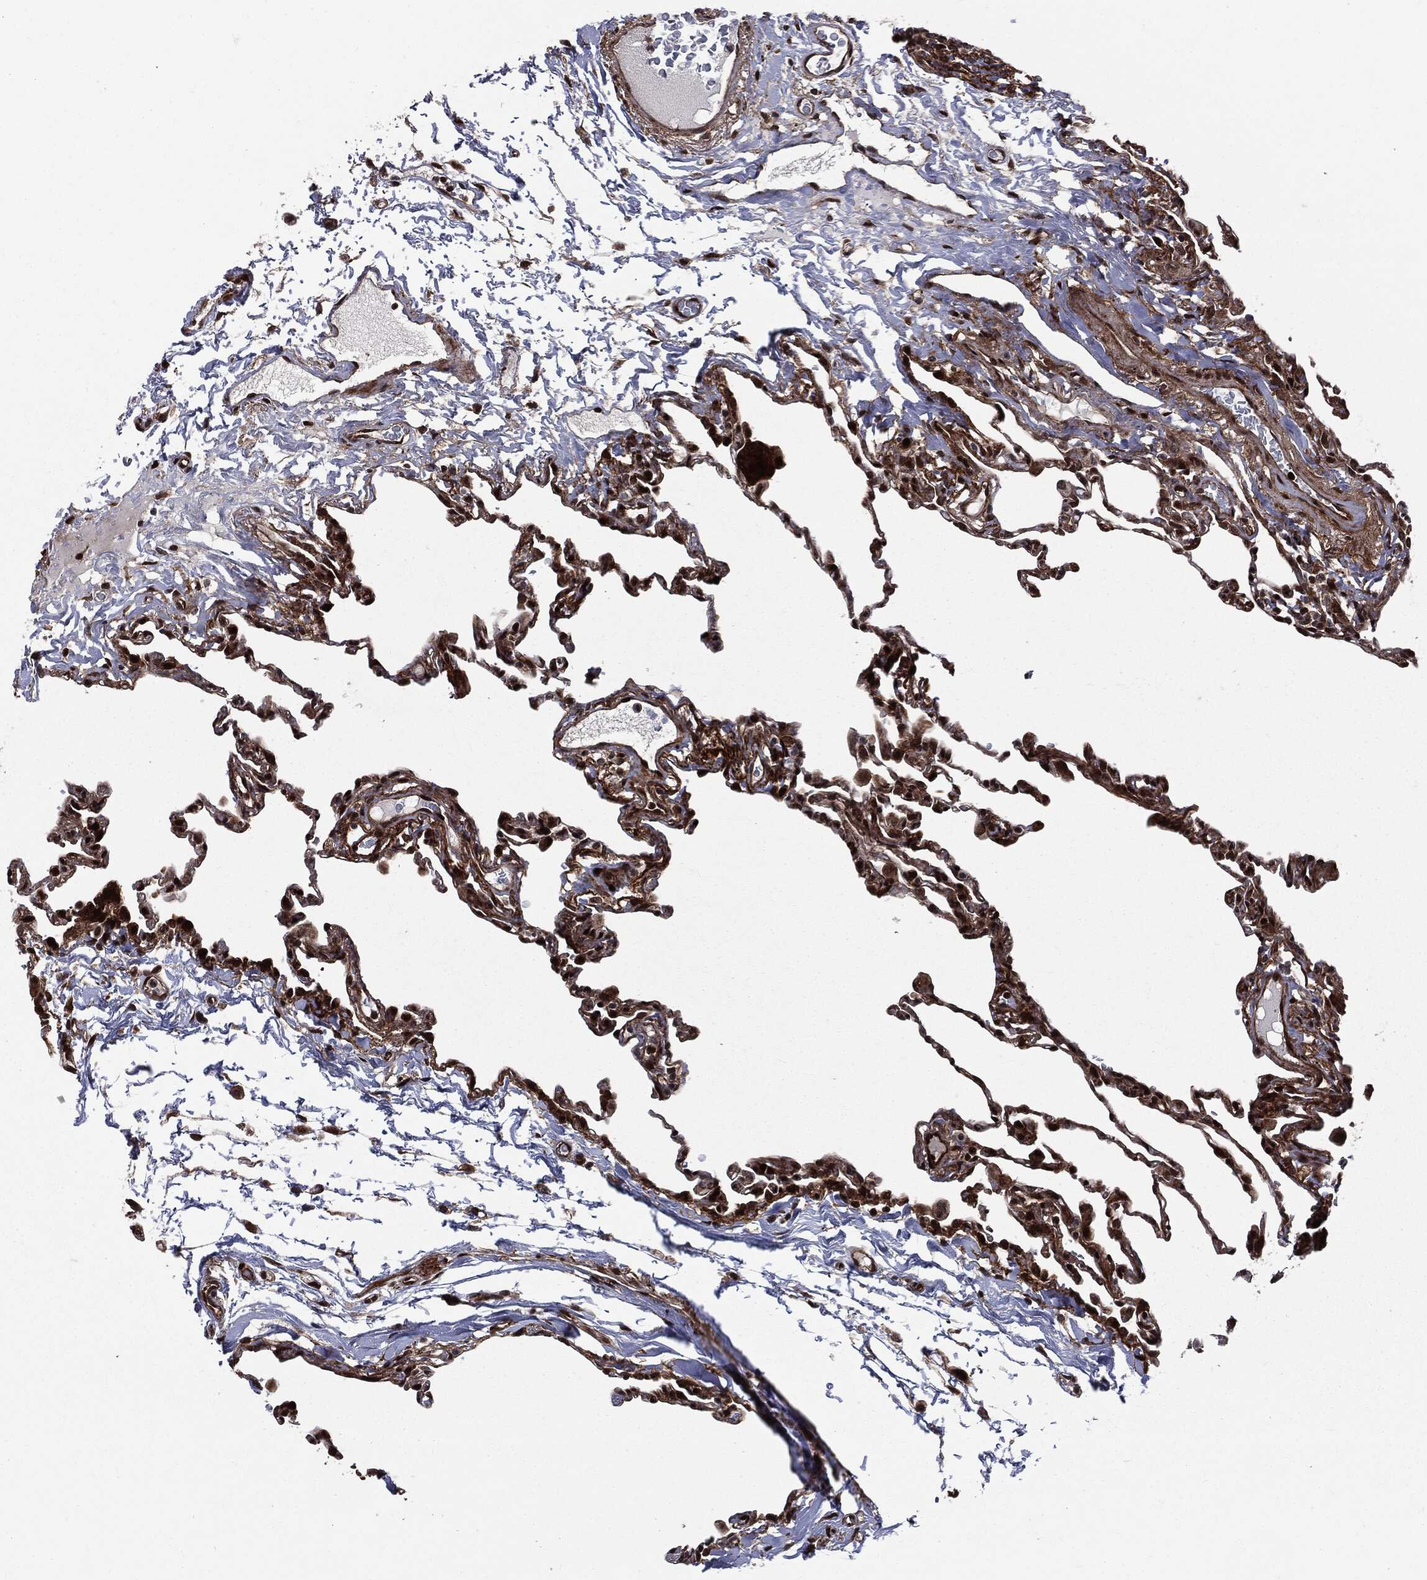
{"staining": {"intensity": "strong", "quantity": ">75%", "location": "cytoplasmic/membranous,nuclear"}, "tissue": "lung", "cell_type": "Alveolar cells", "image_type": "normal", "snomed": [{"axis": "morphology", "description": "Normal tissue, NOS"}, {"axis": "topography", "description": "Lung"}], "caption": "This image shows normal lung stained with immunohistochemistry to label a protein in brown. The cytoplasmic/membranous,nuclear of alveolar cells show strong positivity for the protein. Nuclei are counter-stained blue.", "gene": "SMAD4", "patient": {"sex": "female", "age": 57}}